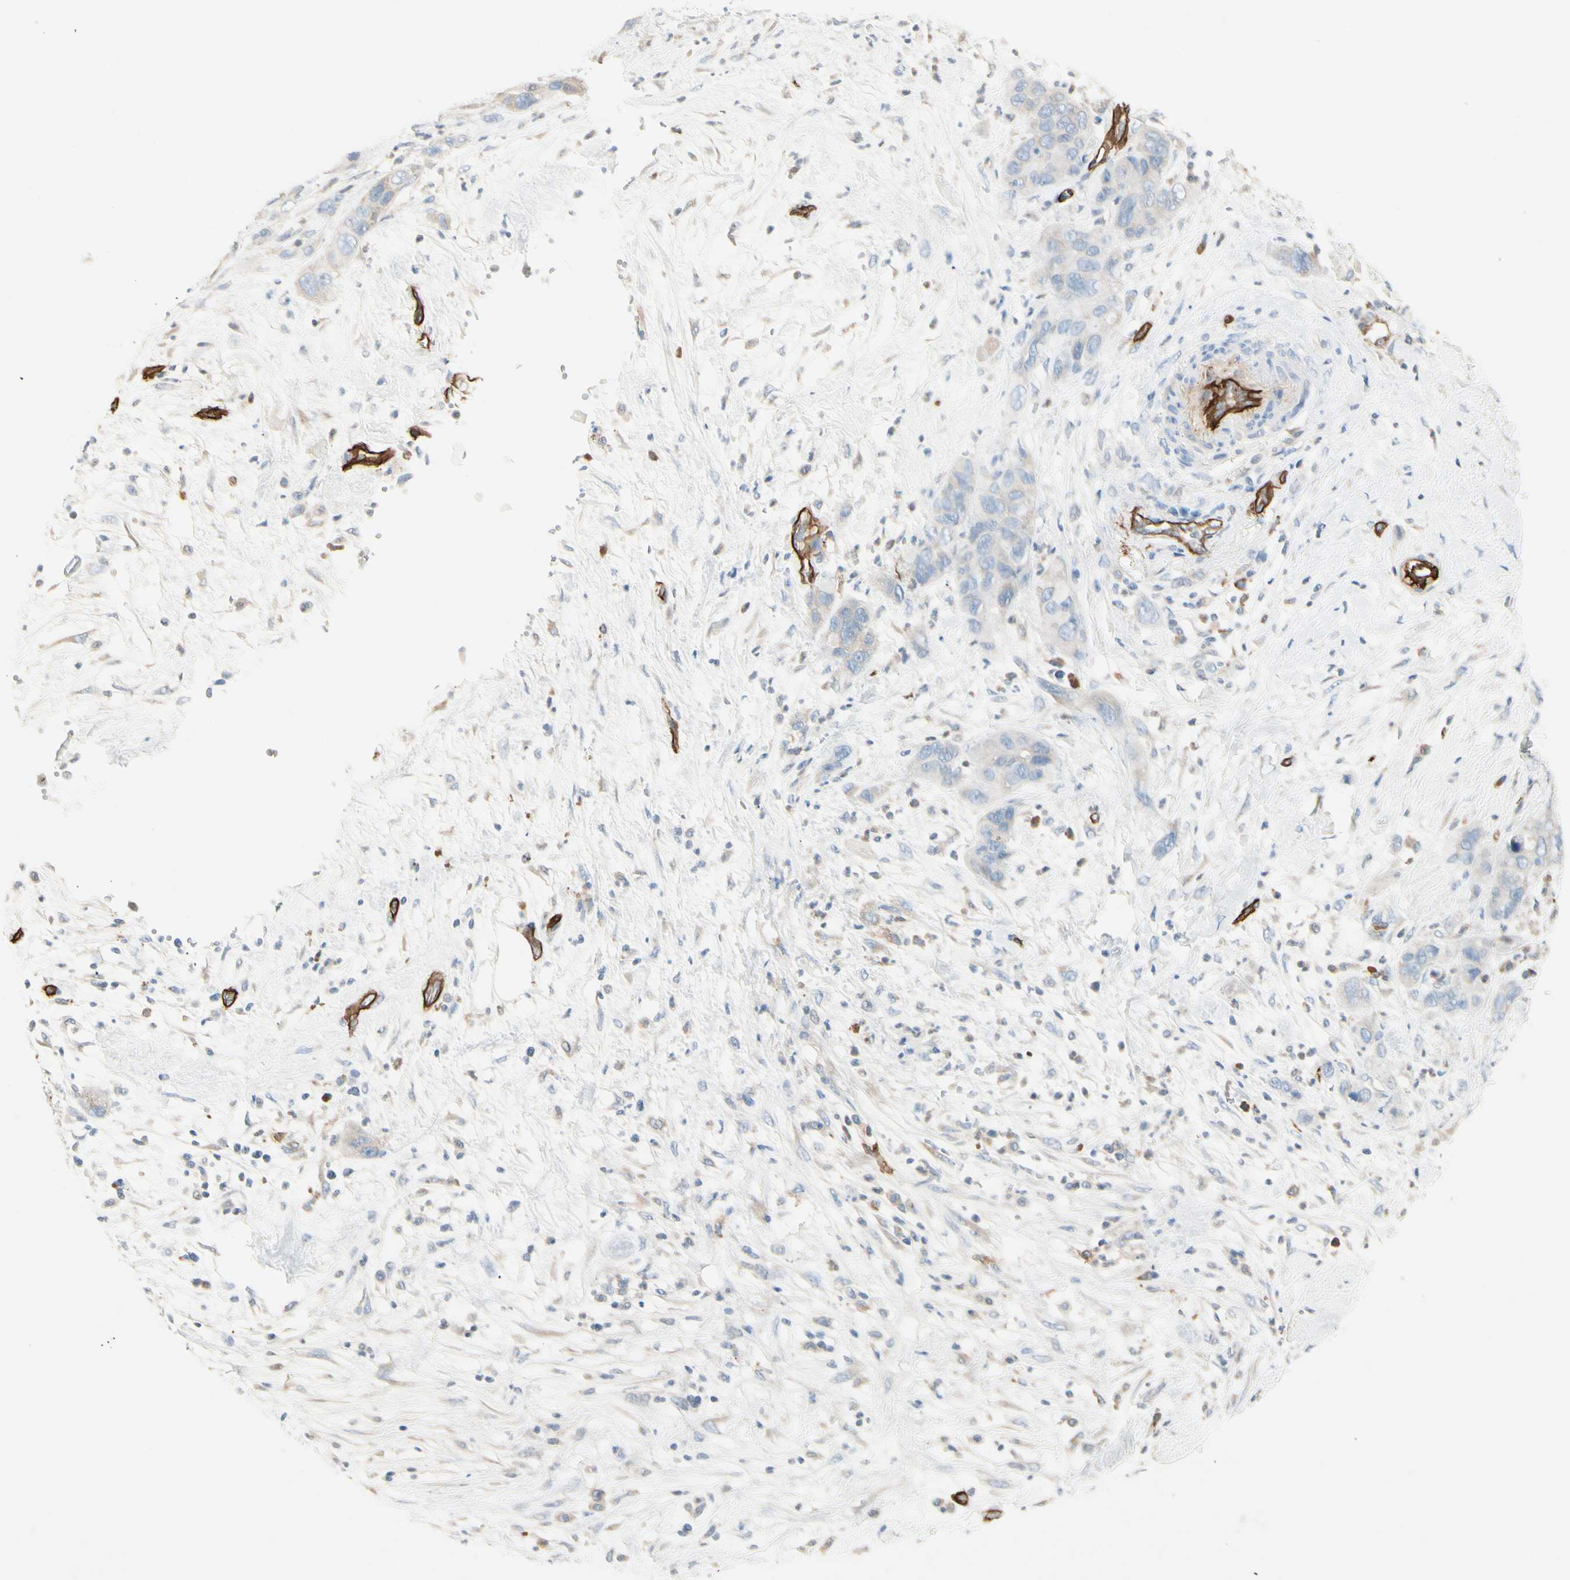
{"staining": {"intensity": "weak", "quantity": "<25%", "location": "cytoplasmic/membranous"}, "tissue": "pancreatic cancer", "cell_type": "Tumor cells", "image_type": "cancer", "snomed": [{"axis": "morphology", "description": "Adenocarcinoma, NOS"}, {"axis": "topography", "description": "Pancreas"}], "caption": "An immunohistochemistry image of pancreatic cancer is shown. There is no staining in tumor cells of pancreatic cancer.", "gene": "CD93", "patient": {"sex": "female", "age": 71}}